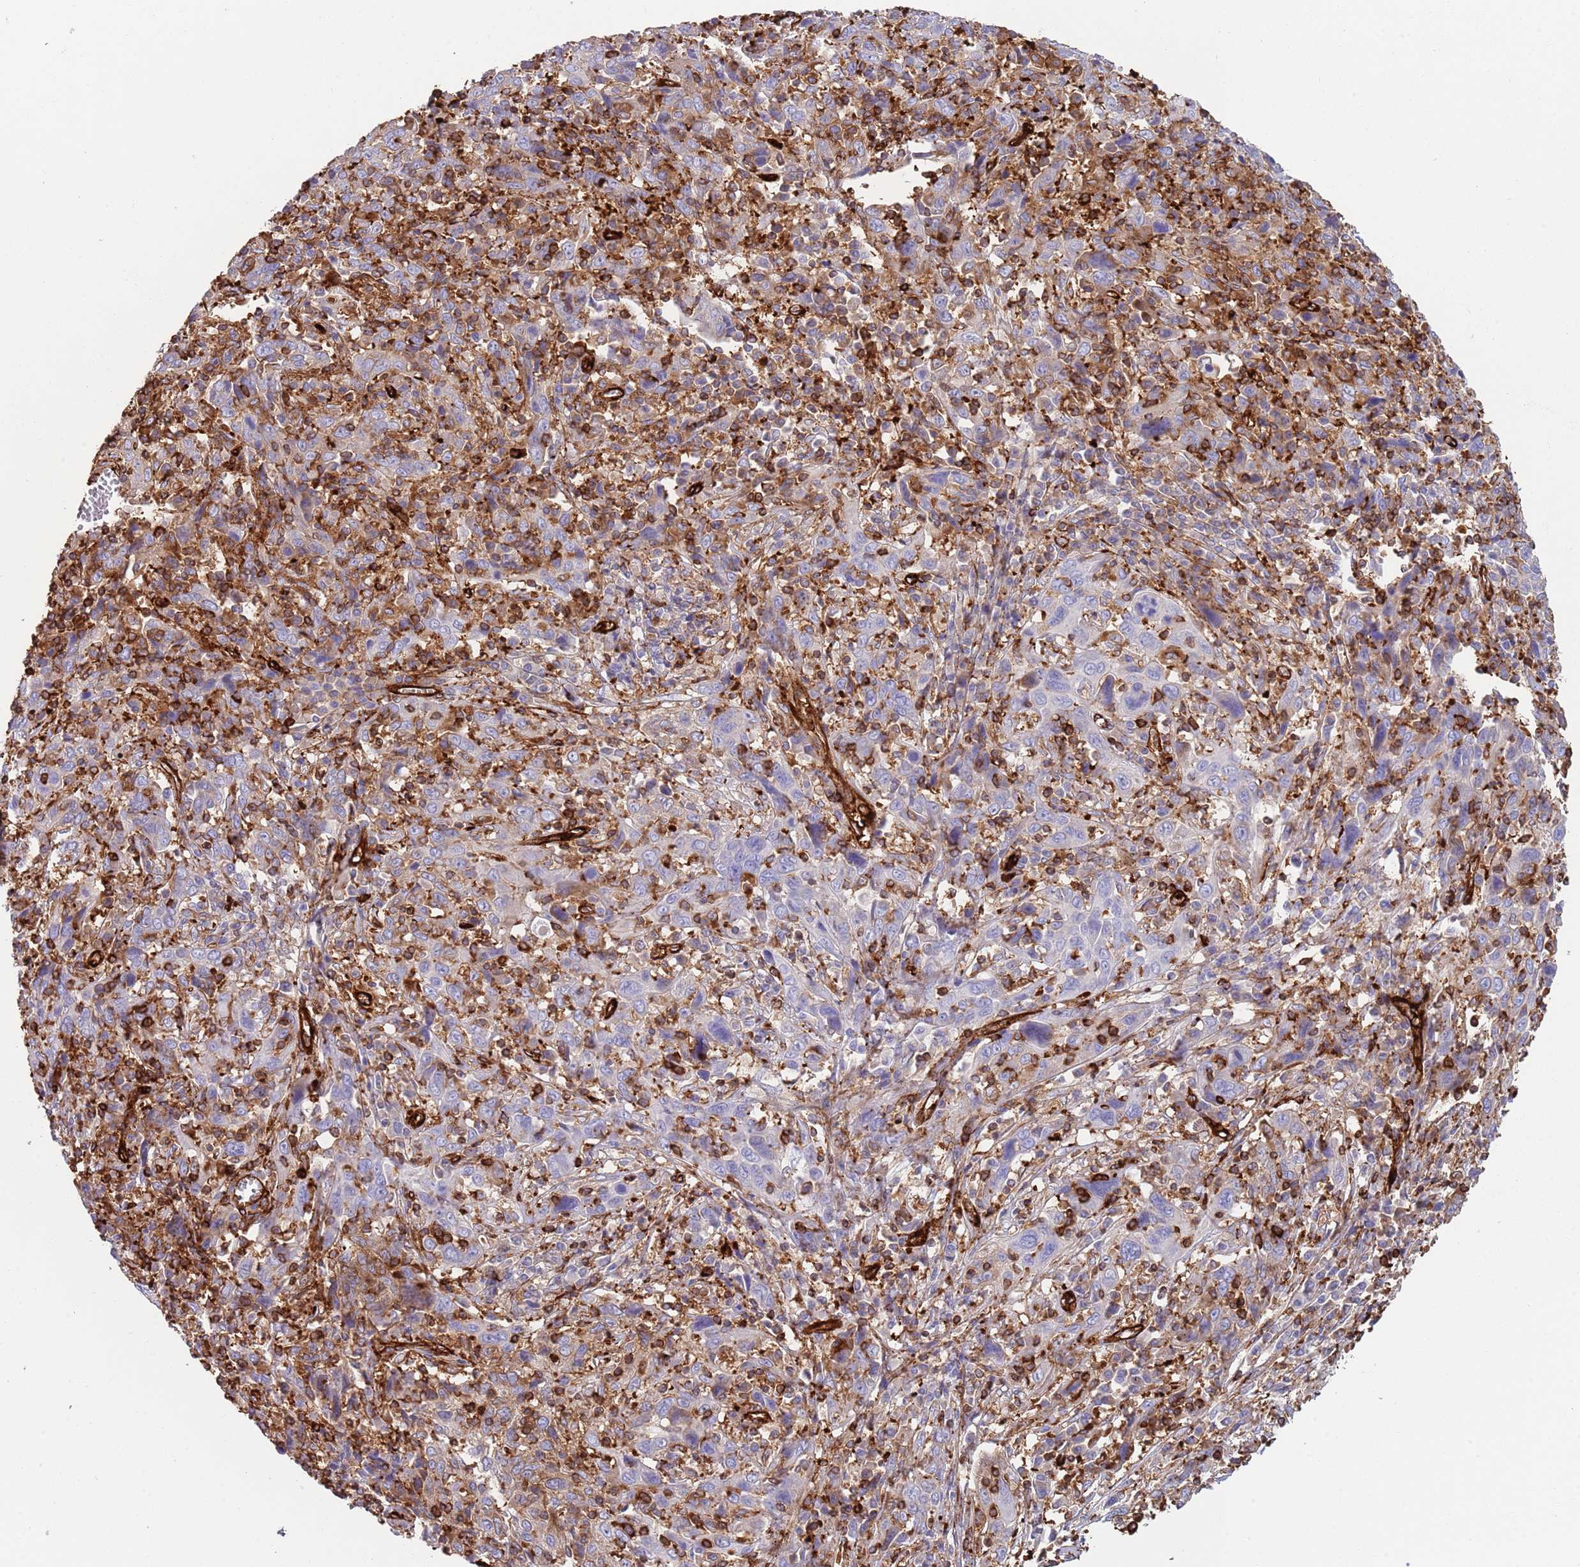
{"staining": {"intensity": "weak", "quantity": "<25%", "location": "cytoplasmic/membranous"}, "tissue": "cervical cancer", "cell_type": "Tumor cells", "image_type": "cancer", "snomed": [{"axis": "morphology", "description": "Squamous cell carcinoma, NOS"}, {"axis": "topography", "description": "Cervix"}], "caption": "IHC histopathology image of neoplastic tissue: cervical cancer (squamous cell carcinoma) stained with DAB (3,3'-diaminobenzidine) reveals no significant protein positivity in tumor cells.", "gene": "KBTBD7", "patient": {"sex": "female", "age": 46}}